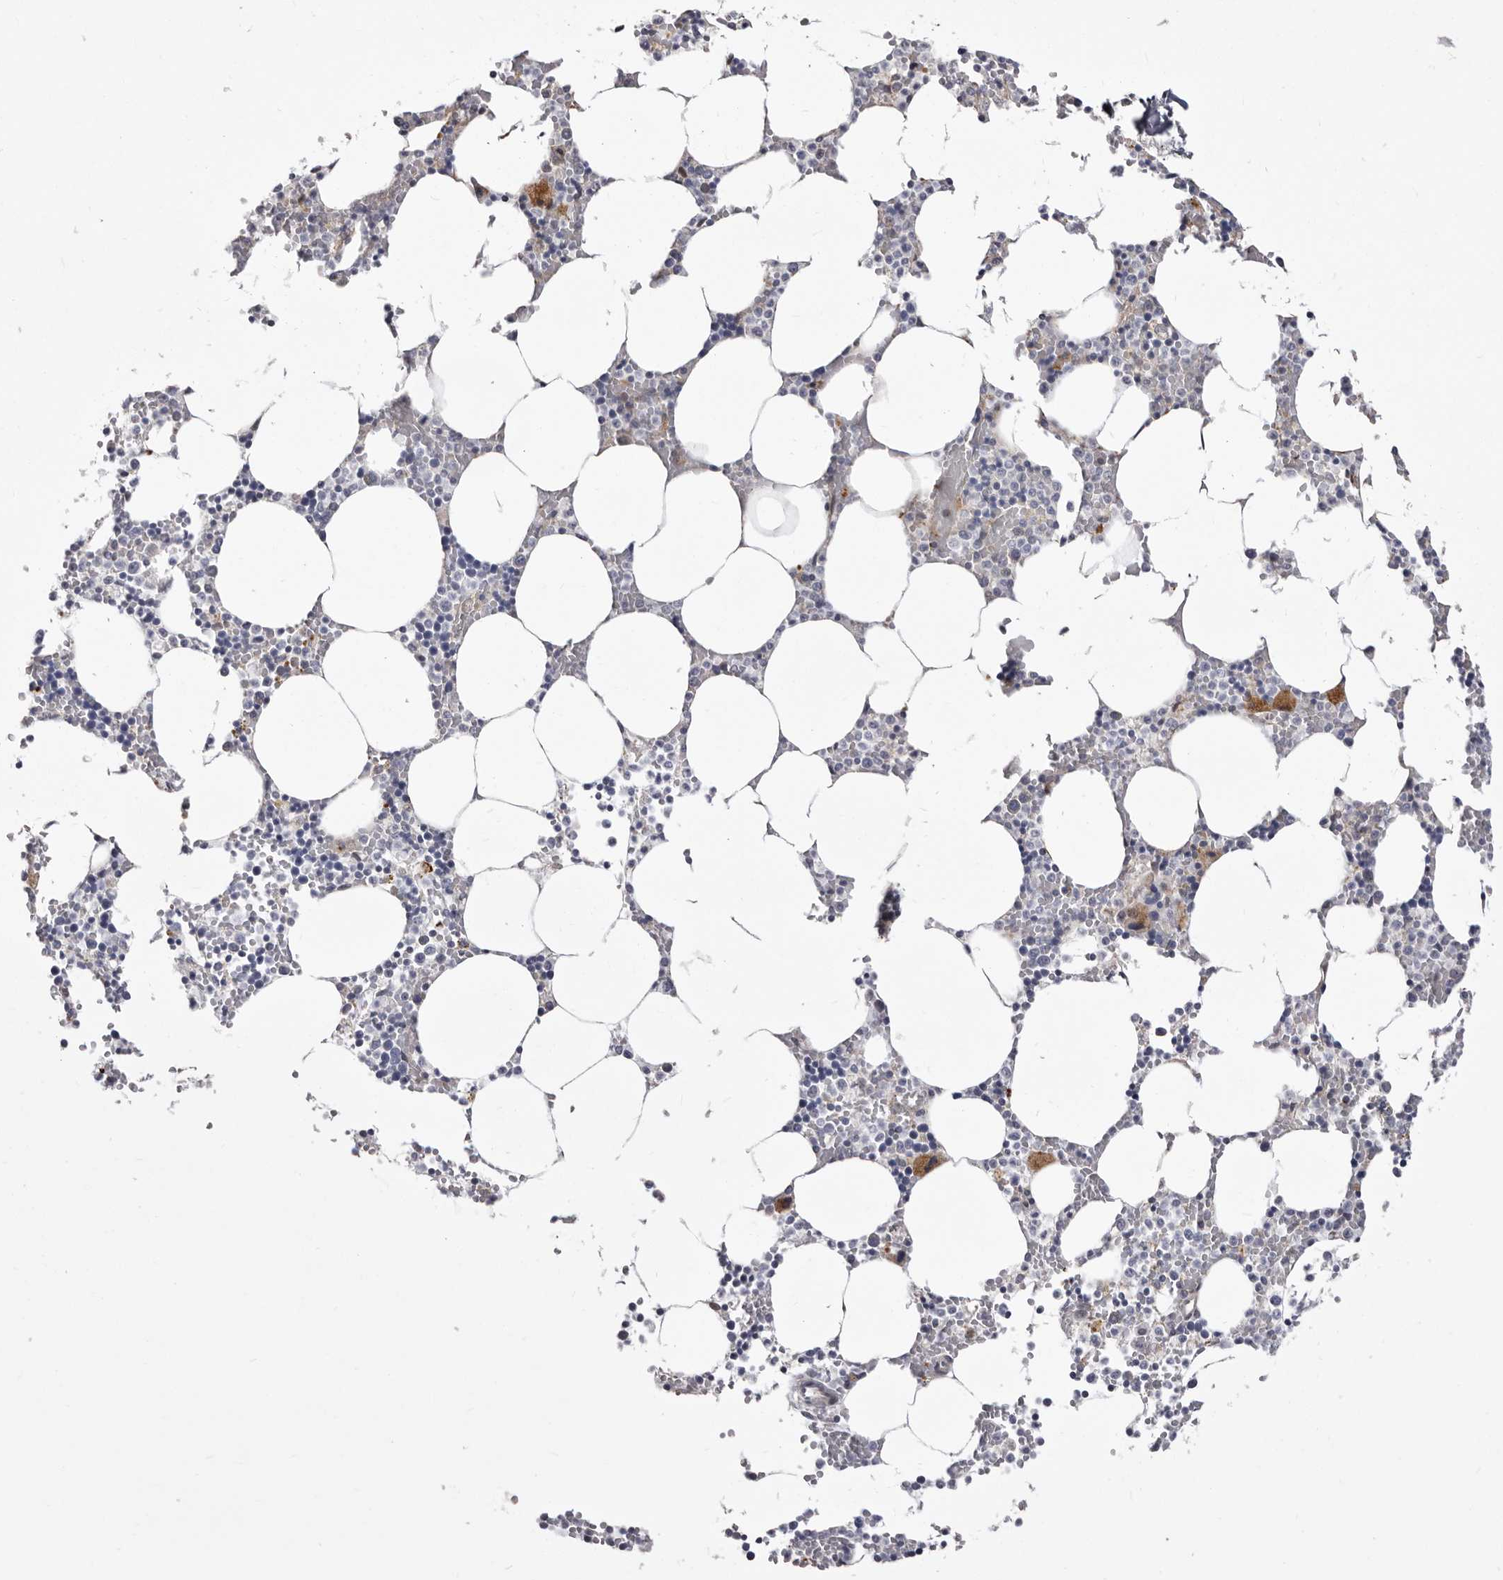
{"staining": {"intensity": "moderate", "quantity": "<25%", "location": "cytoplasmic/membranous"}, "tissue": "bone marrow", "cell_type": "Hematopoietic cells", "image_type": "normal", "snomed": [{"axis": "morphology", "description": "Normal tissue, NOS"}, {"axis": "topography", "description": "Bone marrow"}], "caption": "This histopathology image demonstrates immunohistochemistry staining of unremarkable bone marrow, with low moderate cytoplasmic/membranous positivity in about <25% of hematopoietic cells.", "gene": "NUBPL", "patient": {"sex": "male", "age": 70}}